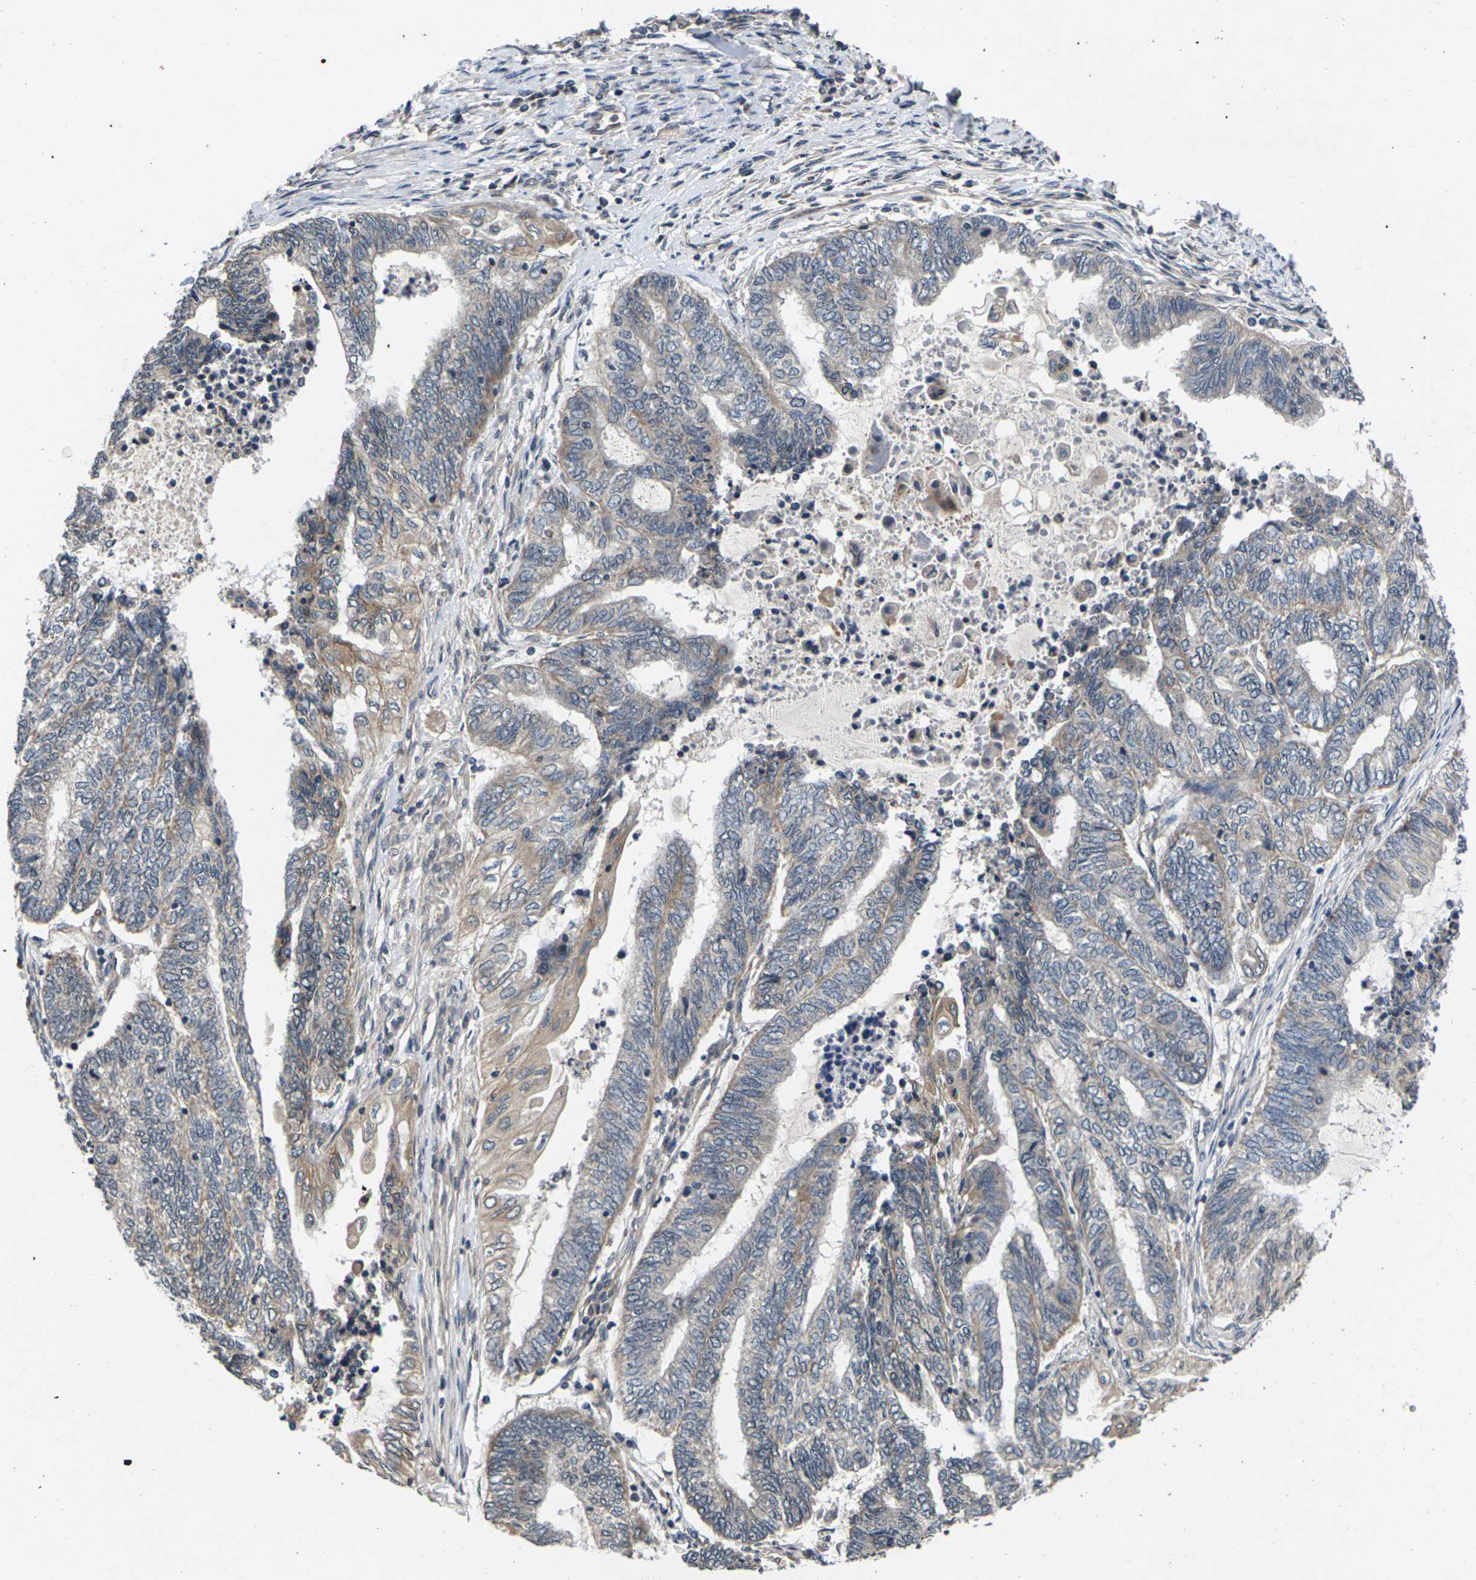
{"staining": {"intensity": "weak", "quantity": ">75%", "location": "cytoplasmic/membranous"}, "tissue": "endometrial cancer", "cell_type": "Tumor cells", "image_type": "cancer", "snomed": [{"axis": "morphology", "description": "Adenocarcinoma, NOS"}, {"axis": "topography", "description": "Uterus"}, {"axis": "topography", "description": "Endometrium"}], "caption": "Endometrial cancer (adenocarcinoma) stained with a brown dye demonstrates weak cytoplasmic/membranous positive staining in about >75% of tumor cells.", "gene": "DKK2", "patient": {"sex": "female", "age": 70}}